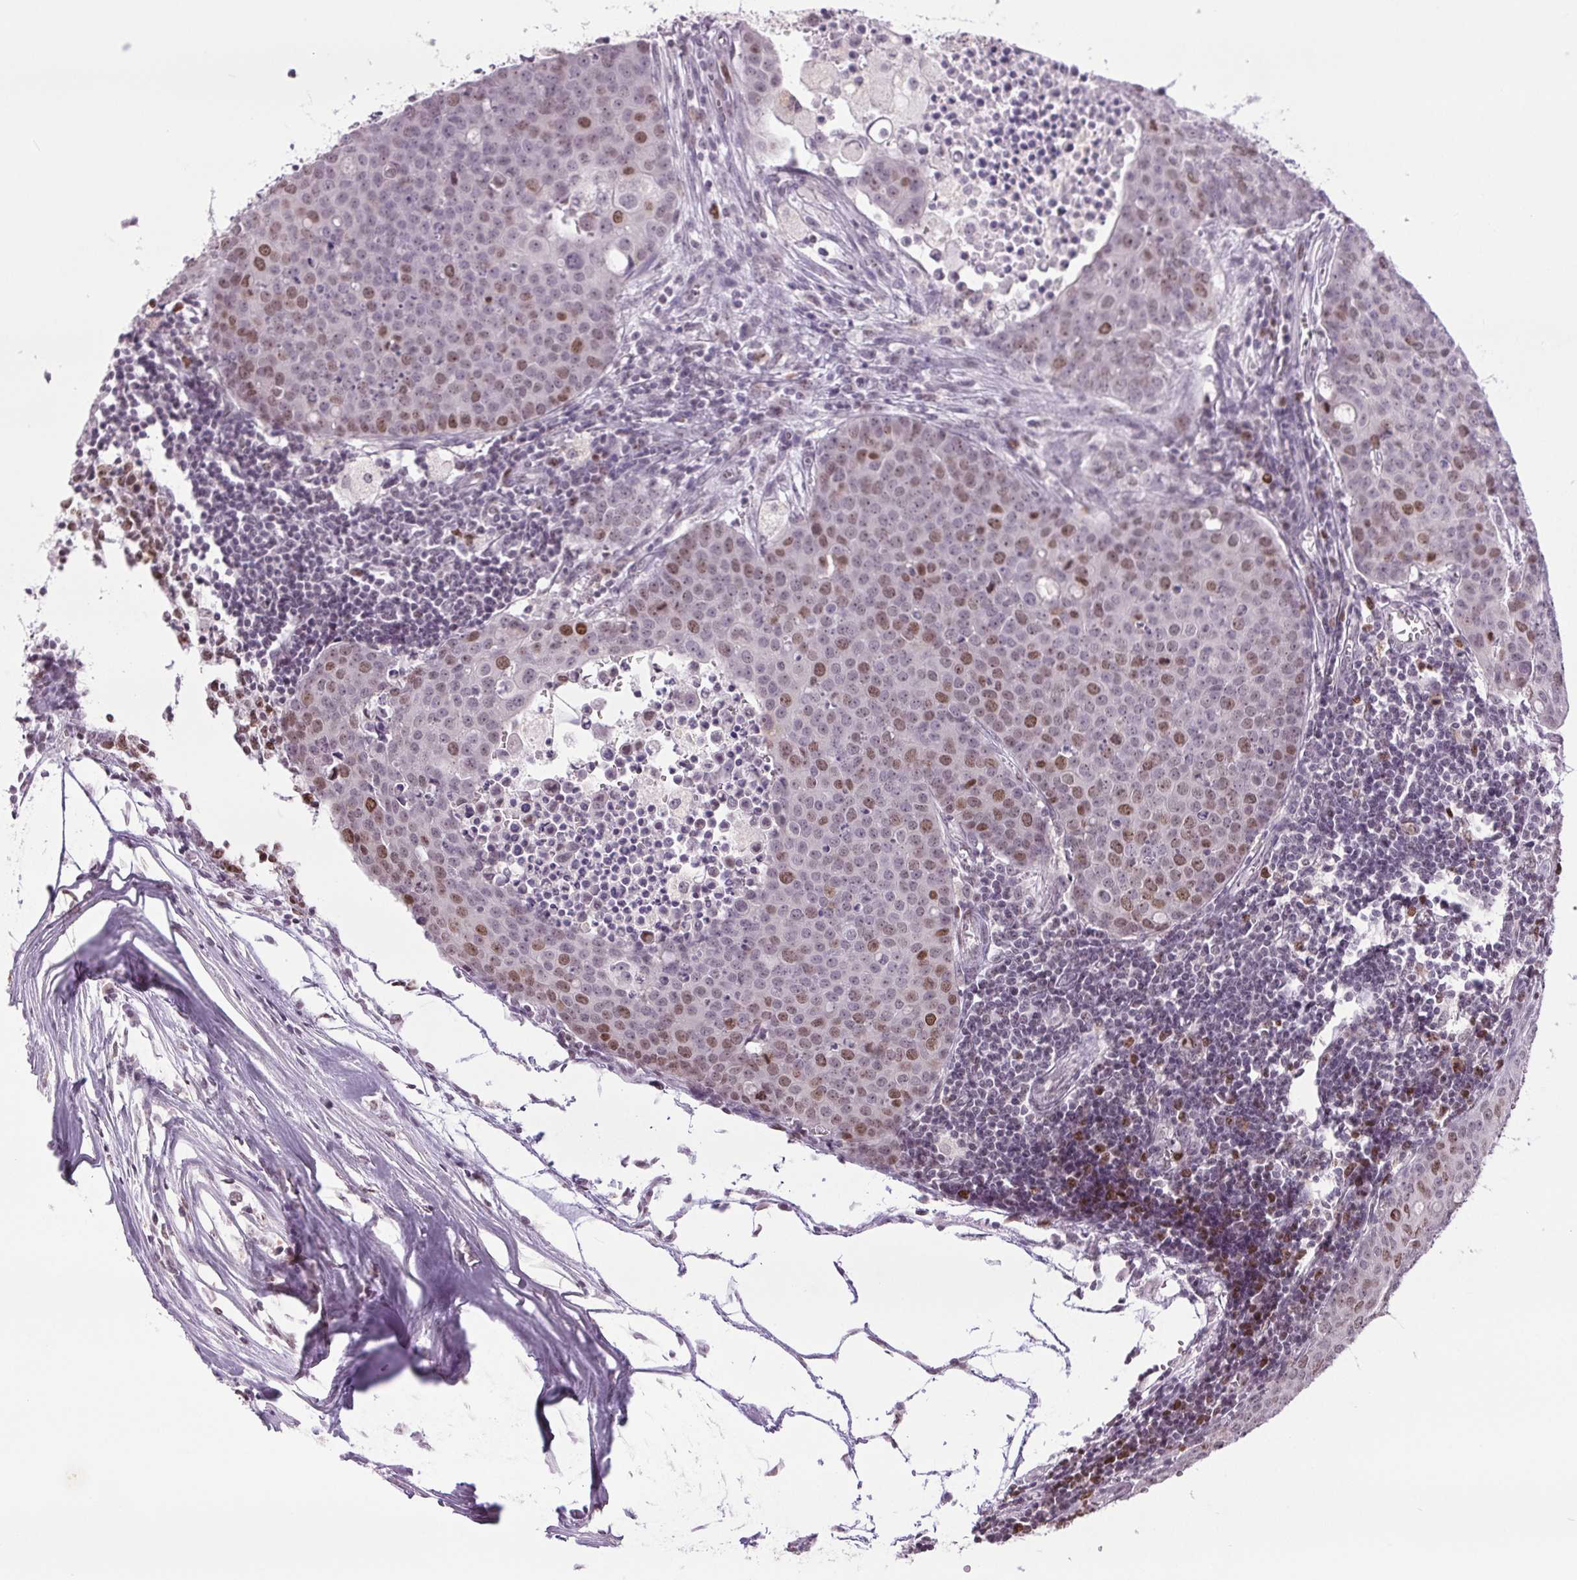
{"staining": {"intensity": "moderate", "quantity": "<25%", "location": "nuclear"}, "tissue": "carcinoid", "cell_type": "Tumor cells", "image_type": "cancer", "snomed": [{"axis": "morphology", "description": "Carcinoid, malignant, NOS"}, {"axis": "topography", "description": "Colon"}], "caption": "IHC image of human malignant carcinoid stained for a protein (brown), which reveals low levels of moderate nuclear staining in approximately <25% of tumor cells.", "gene": "SMIM6", "patient": {"sex": "male", "age": 81}}